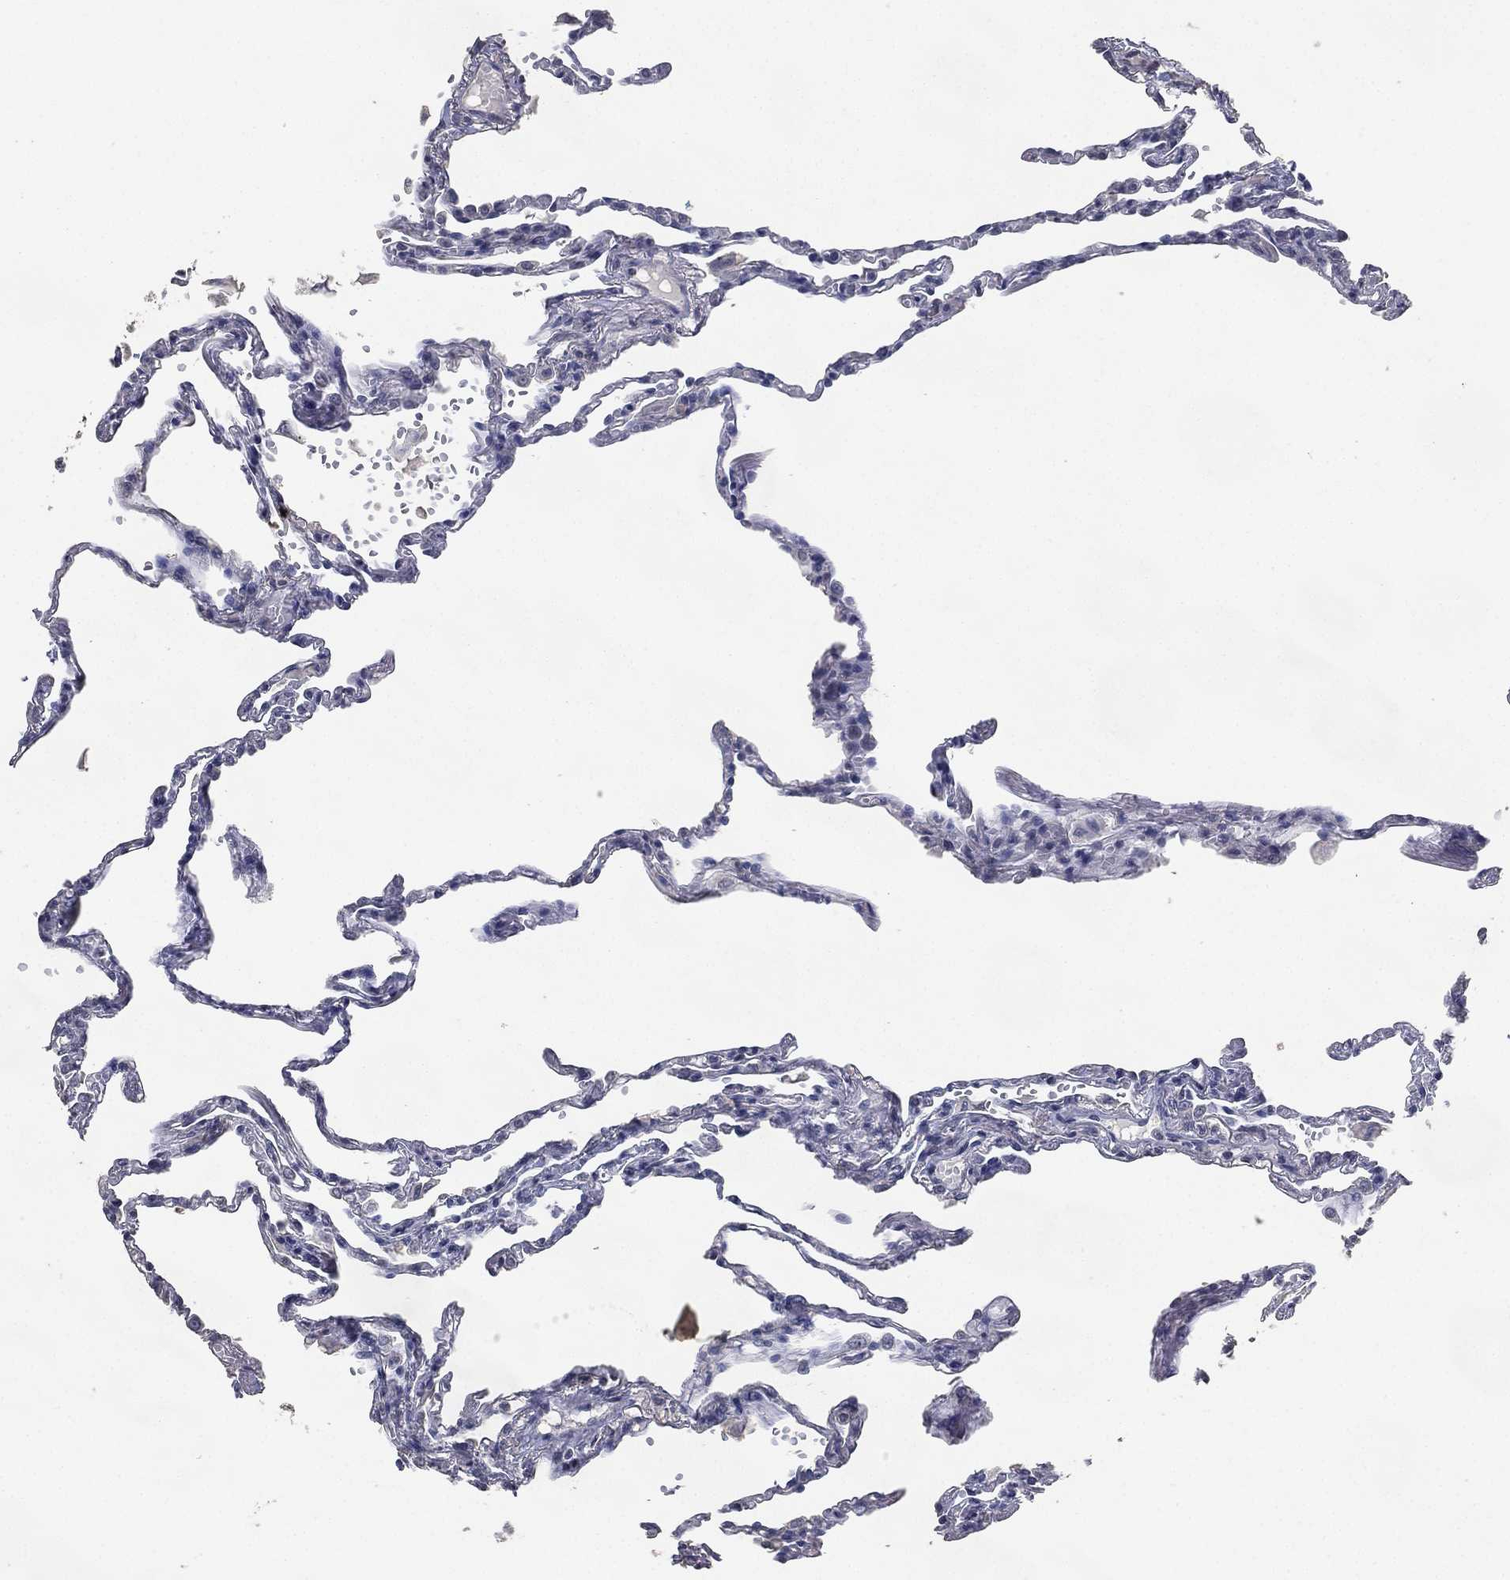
{"staining": {"intensity": "negative", "quantity": "none", "location": "none"}, "tissue": "lung", "cell_type": "Alveolar cells", "image_type": "normal", "snomed": [{"axis": "morphology", "description": "Normal tissue, NOS"}, {"axis": "topography", "description": "Lung"}], "caption": "High power microscopy micrograph of an IHC photomicrograph of normal lung, revealing no significant positivity in alveolar cells.", "gene": "DSG1", "patient": {"sex": "male", "age": 78}}